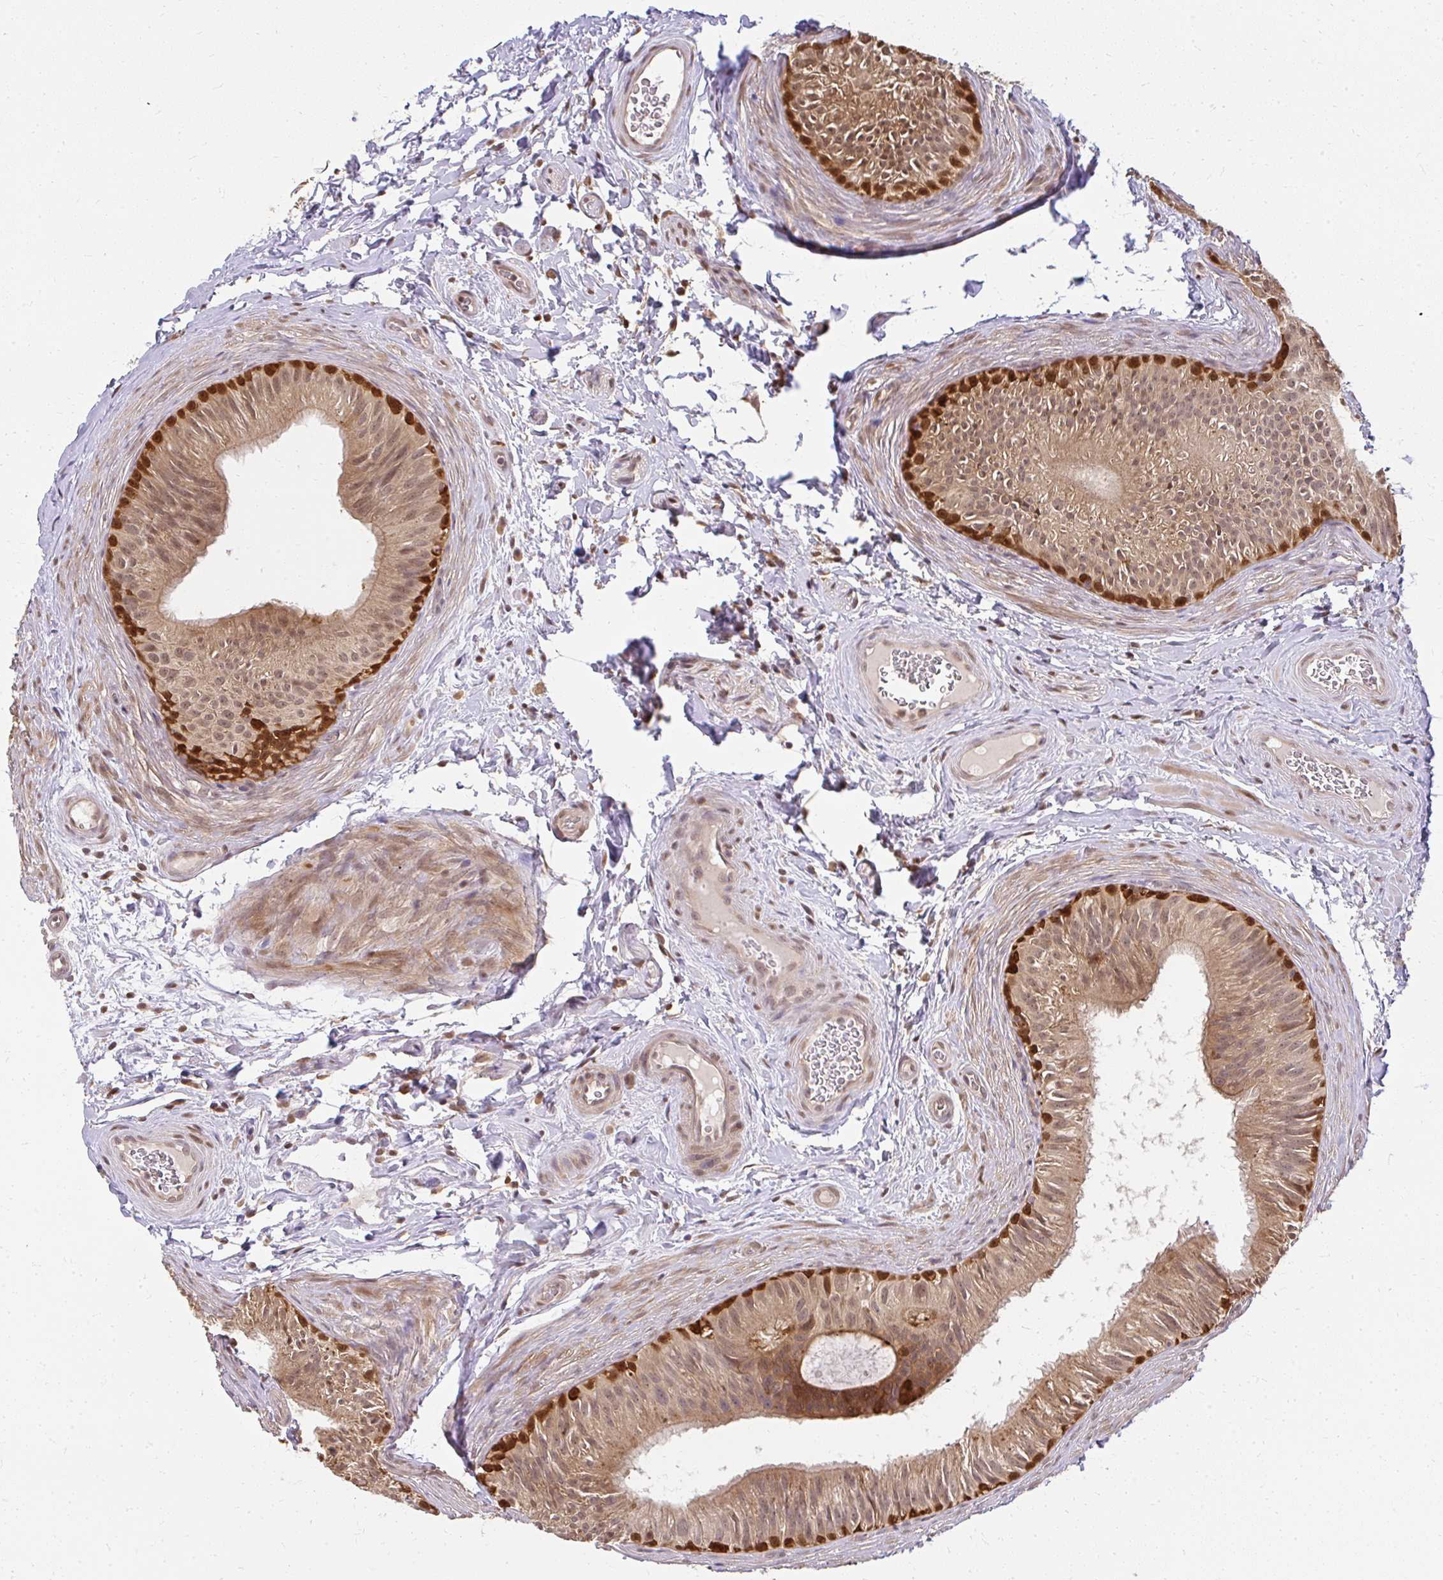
{"staining": {"intensity": "strong", "quantity": "25%-75%", "location": "cytoplasmic/membranous,nuclear"}, "tissue": "epididymis", "cell_type": "Glandular cells", "image_type": "normal", "snomed": [{"axis": "morphology", "description": "Normal tissue, NOS"}, {"axis": "topography", "description": "Epididymis"}], "caption": "Epididymis stained with a brown dye displays strong cytoplasmic/membranous,nuclear positive staining in about 25%-75% of glandular cells.", "gene": "LARS2", "patient": {"sex": "male", "age": 24}}